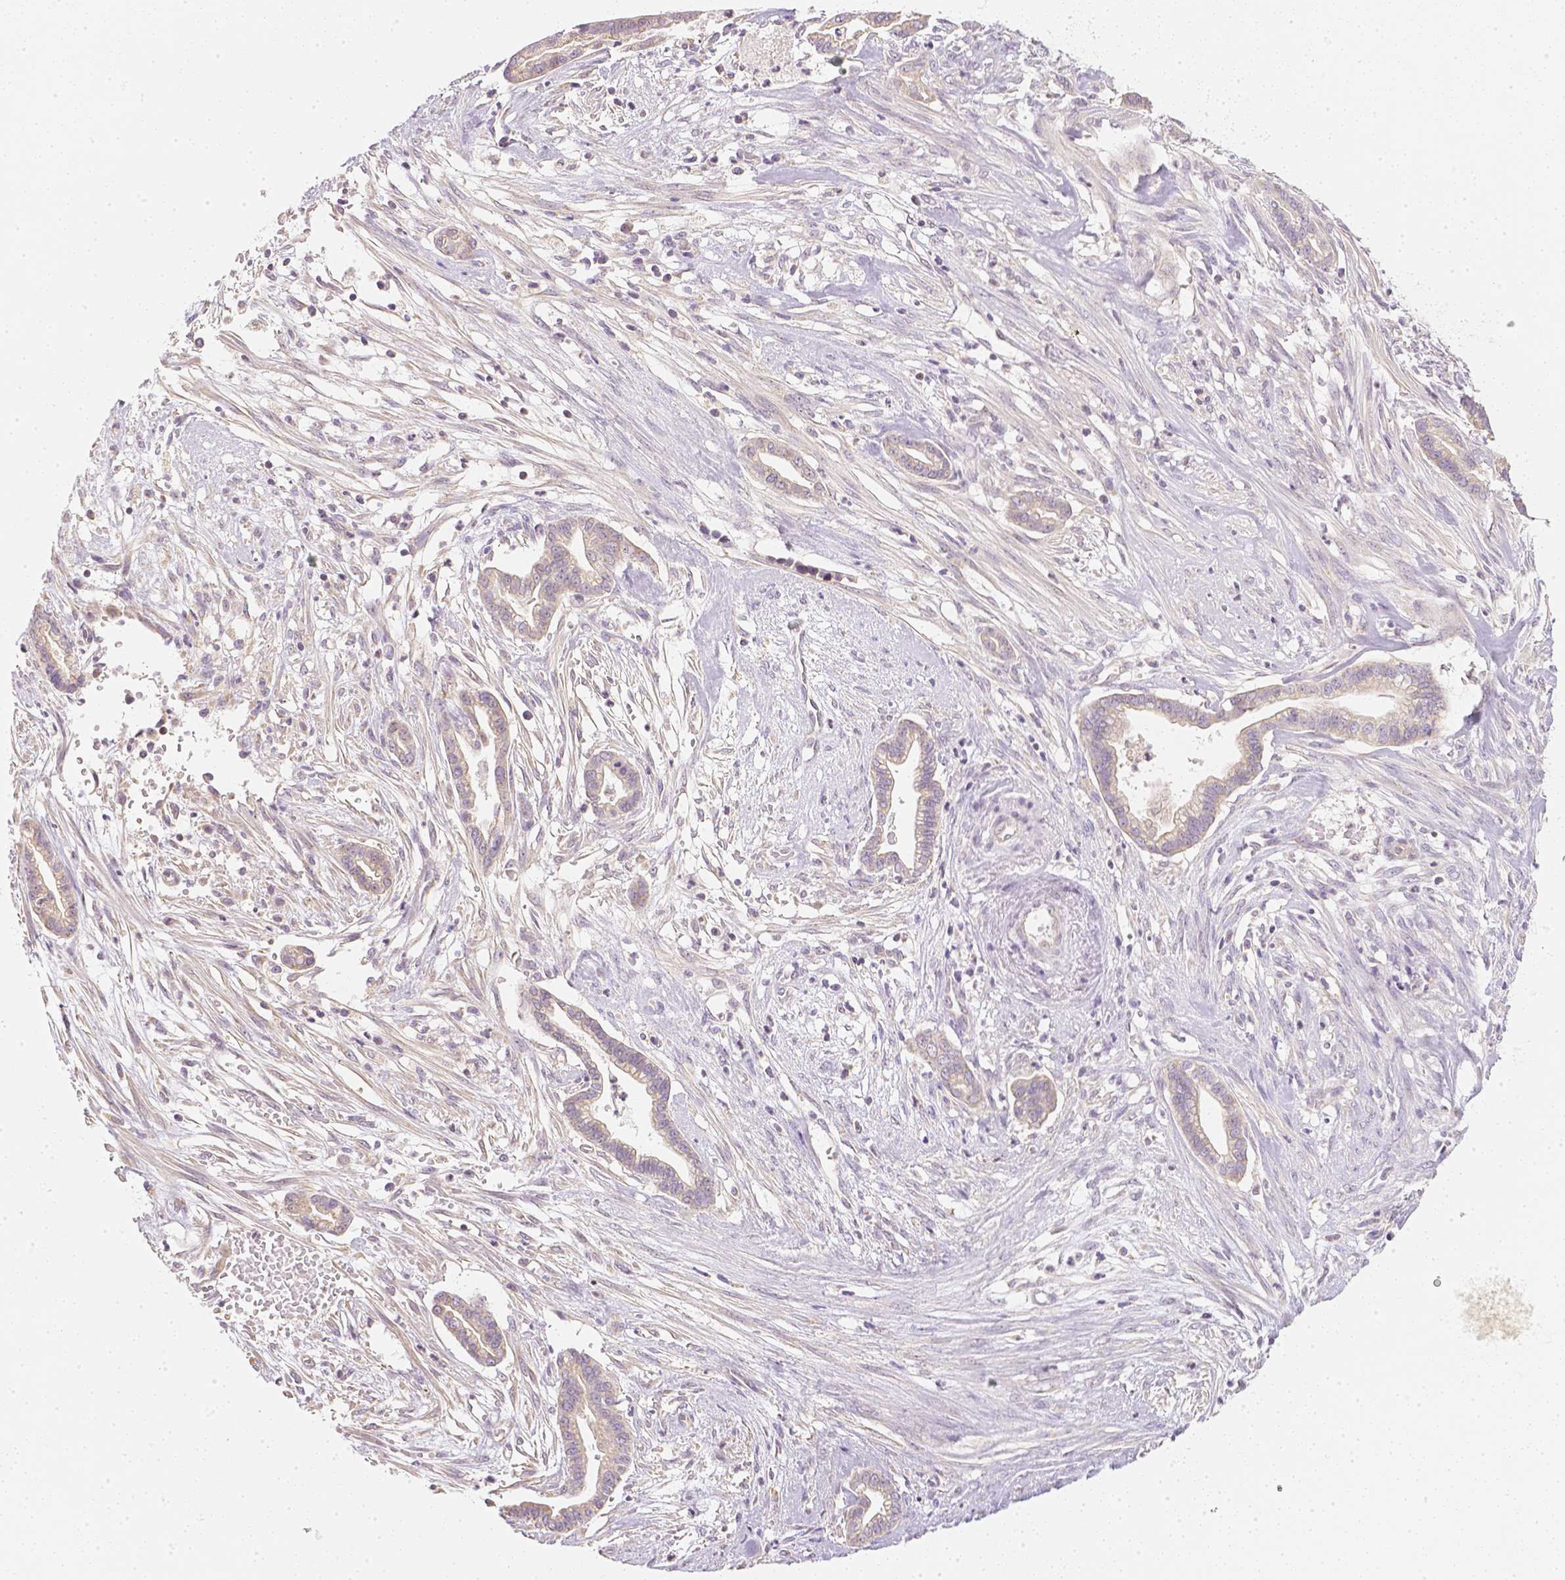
{"staining": {"intensity": "negative", "quantity": "none", "location": "none"}, "tissue": "cervical cancer", "cell_type": "Tumor cells", "image_type": "cancer", "snomed": [{"axis": "morphology", "description": "Adenocarcinoma, NOS"}, {"axis": "topography", "description": "Cervix"}], "caption": "IHC of human adenocarcinoma (cervical) shows no staining in tumor cells.", "gene": "NVL", "patient": {"sex": "female", "age": 62}}